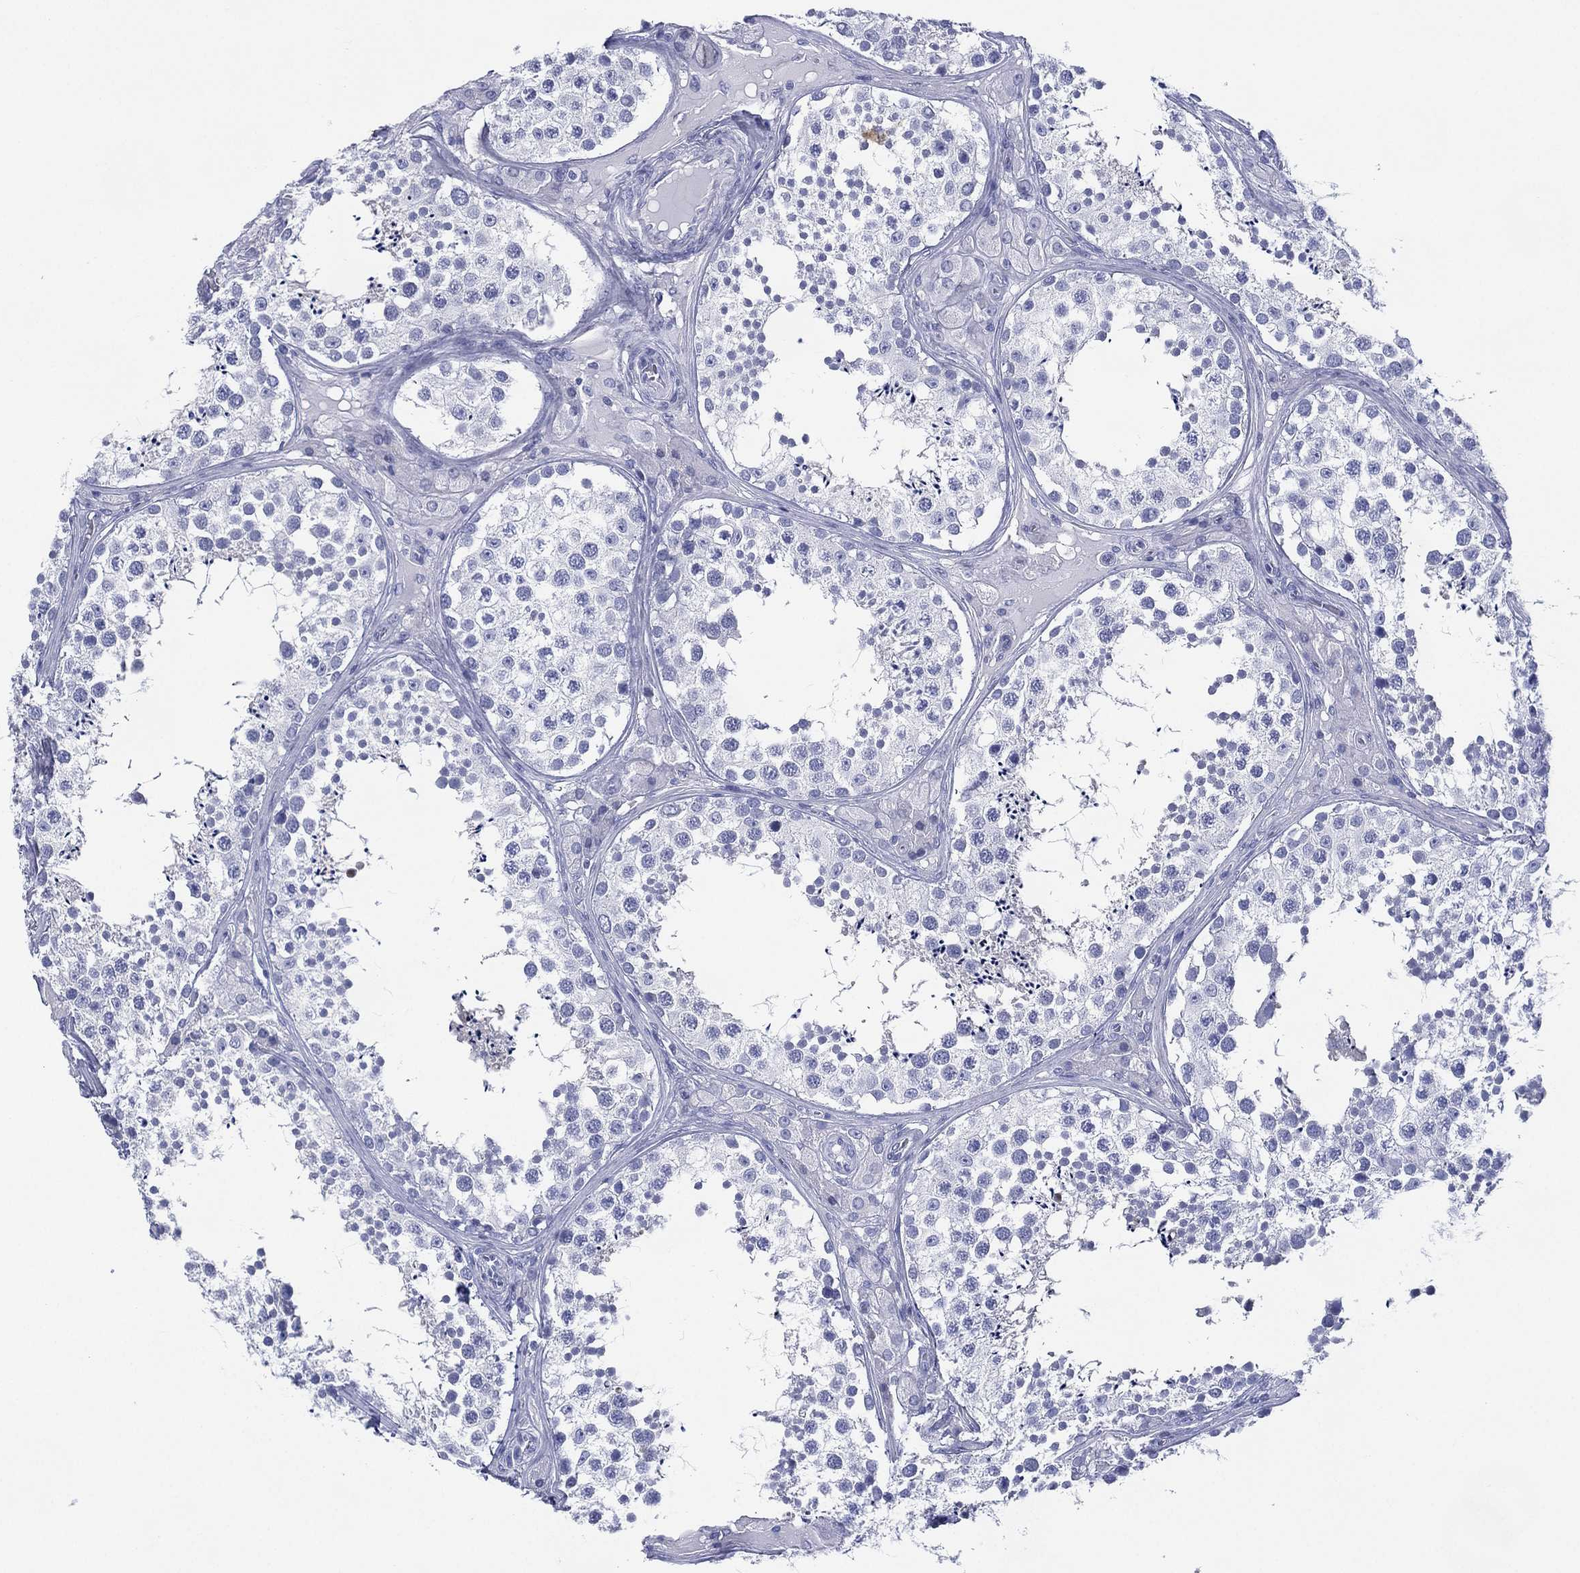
{"staining": {"intensity": "negative", "quantity": "none", "location": "none"}, "tissue": "testis", "cell_type": "Cells in seminiferous ducts", "image_type": "normal", "snomed": [{"axis": "morphology", "description": "Normal tissue, NOS"}, {"axis": "topography", "description": "Testis"}], "caption": "IHC histopathology image of normal testis: human testis stained with DAB (3,3'-diaminobenzidine) displays no significant protein staining in cells in seminiferous ducts.", "gene": "DSG1", "patient": {"sex": "male", "age": 34}}